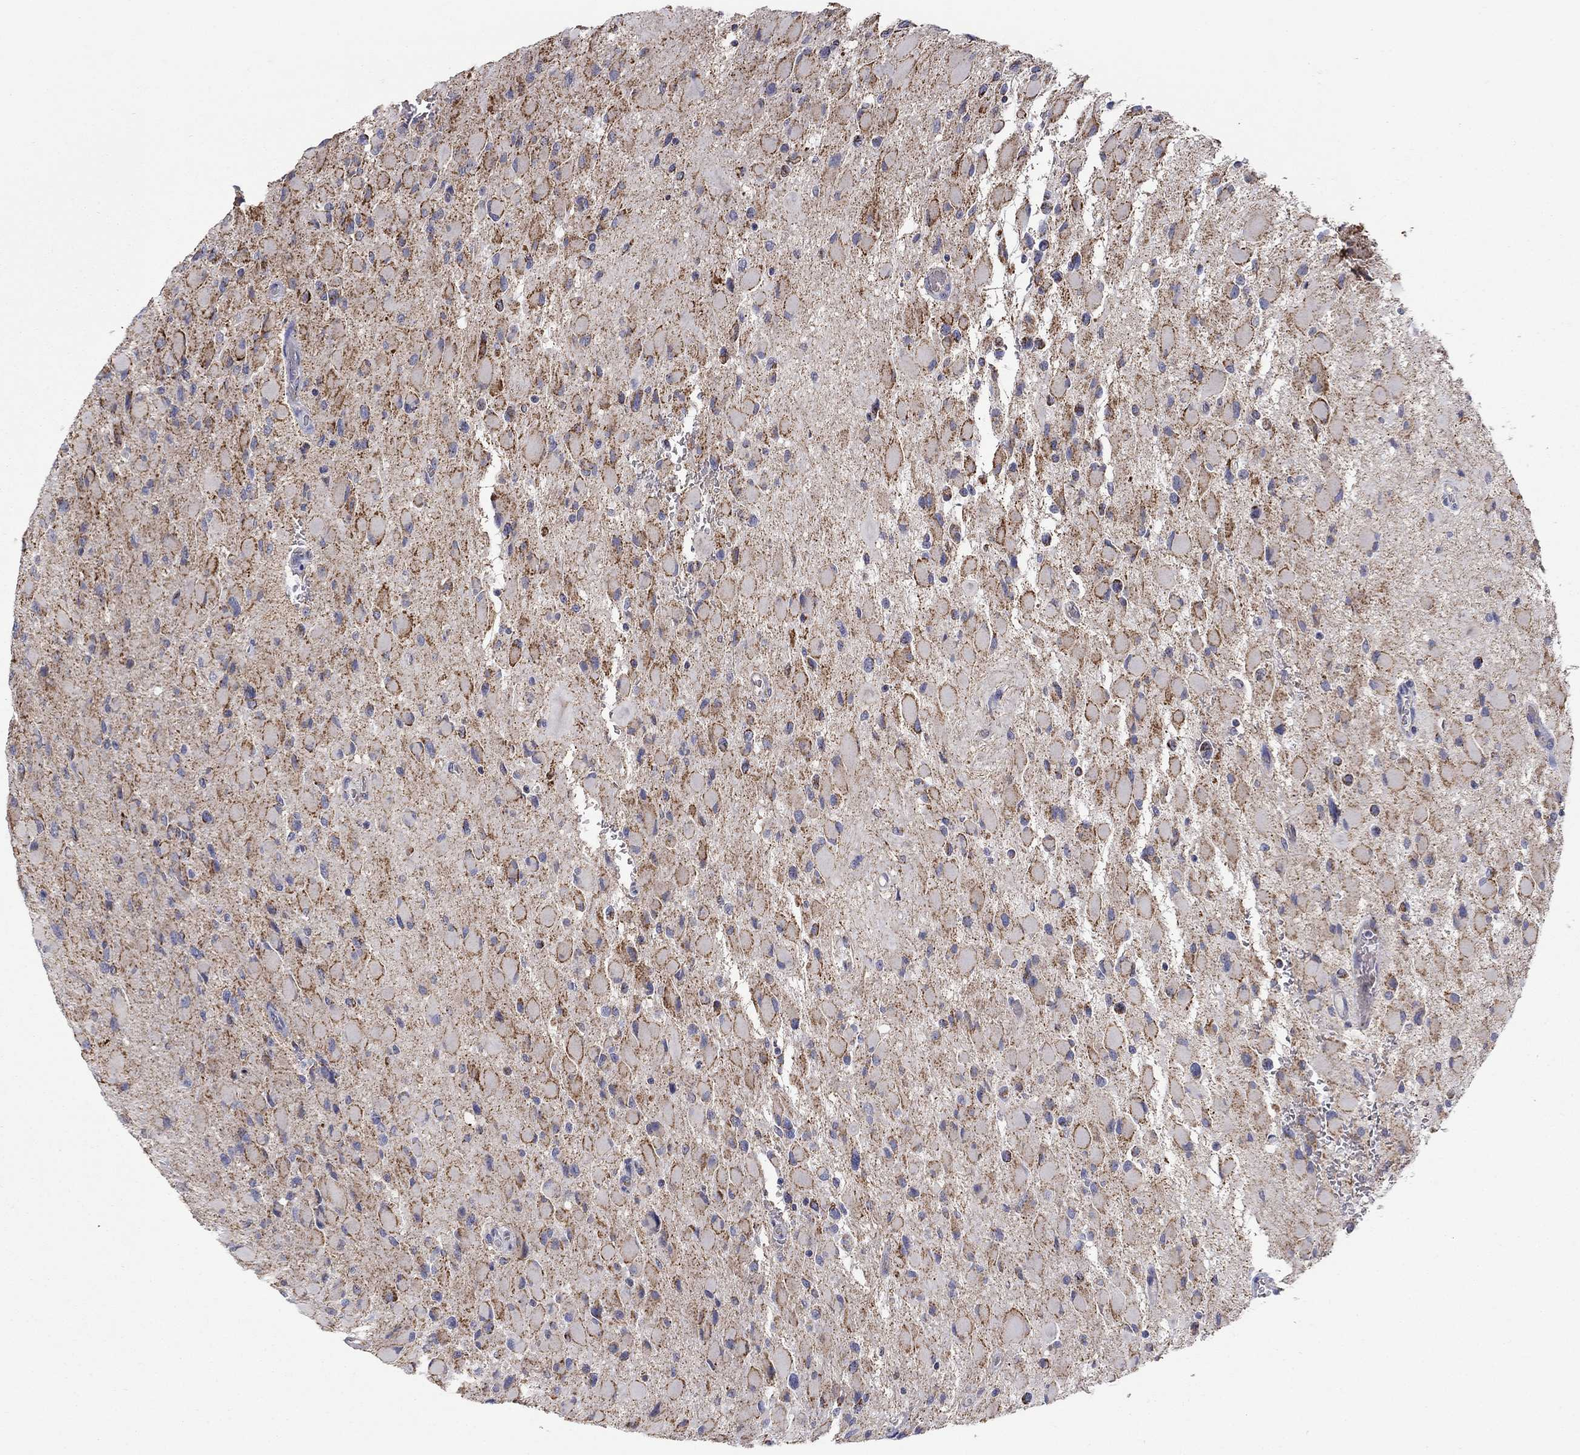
{"staining": {"intensity": "strong", "quantity": "<25%", "location": "cytoplasmic/membranous"}, "tissue": "glioma", "cell_type": "Tumor cells", "image_type": "cancer", "snomed": [{"axis": "morphology", "description": "Glioma, malignant, High grade"}, {"axis": "topography", "description": "Cerebral cortex"}], "caption": "The immunohistochemical stain highlights strong cytoplasmic/membranous expression in tumor cells of glioma tissue. The protein of interest is shown in brown color, while the nuclei are stained blue.", "gene": "HPS5", "patient": {"sex": "female", "age": 36}}